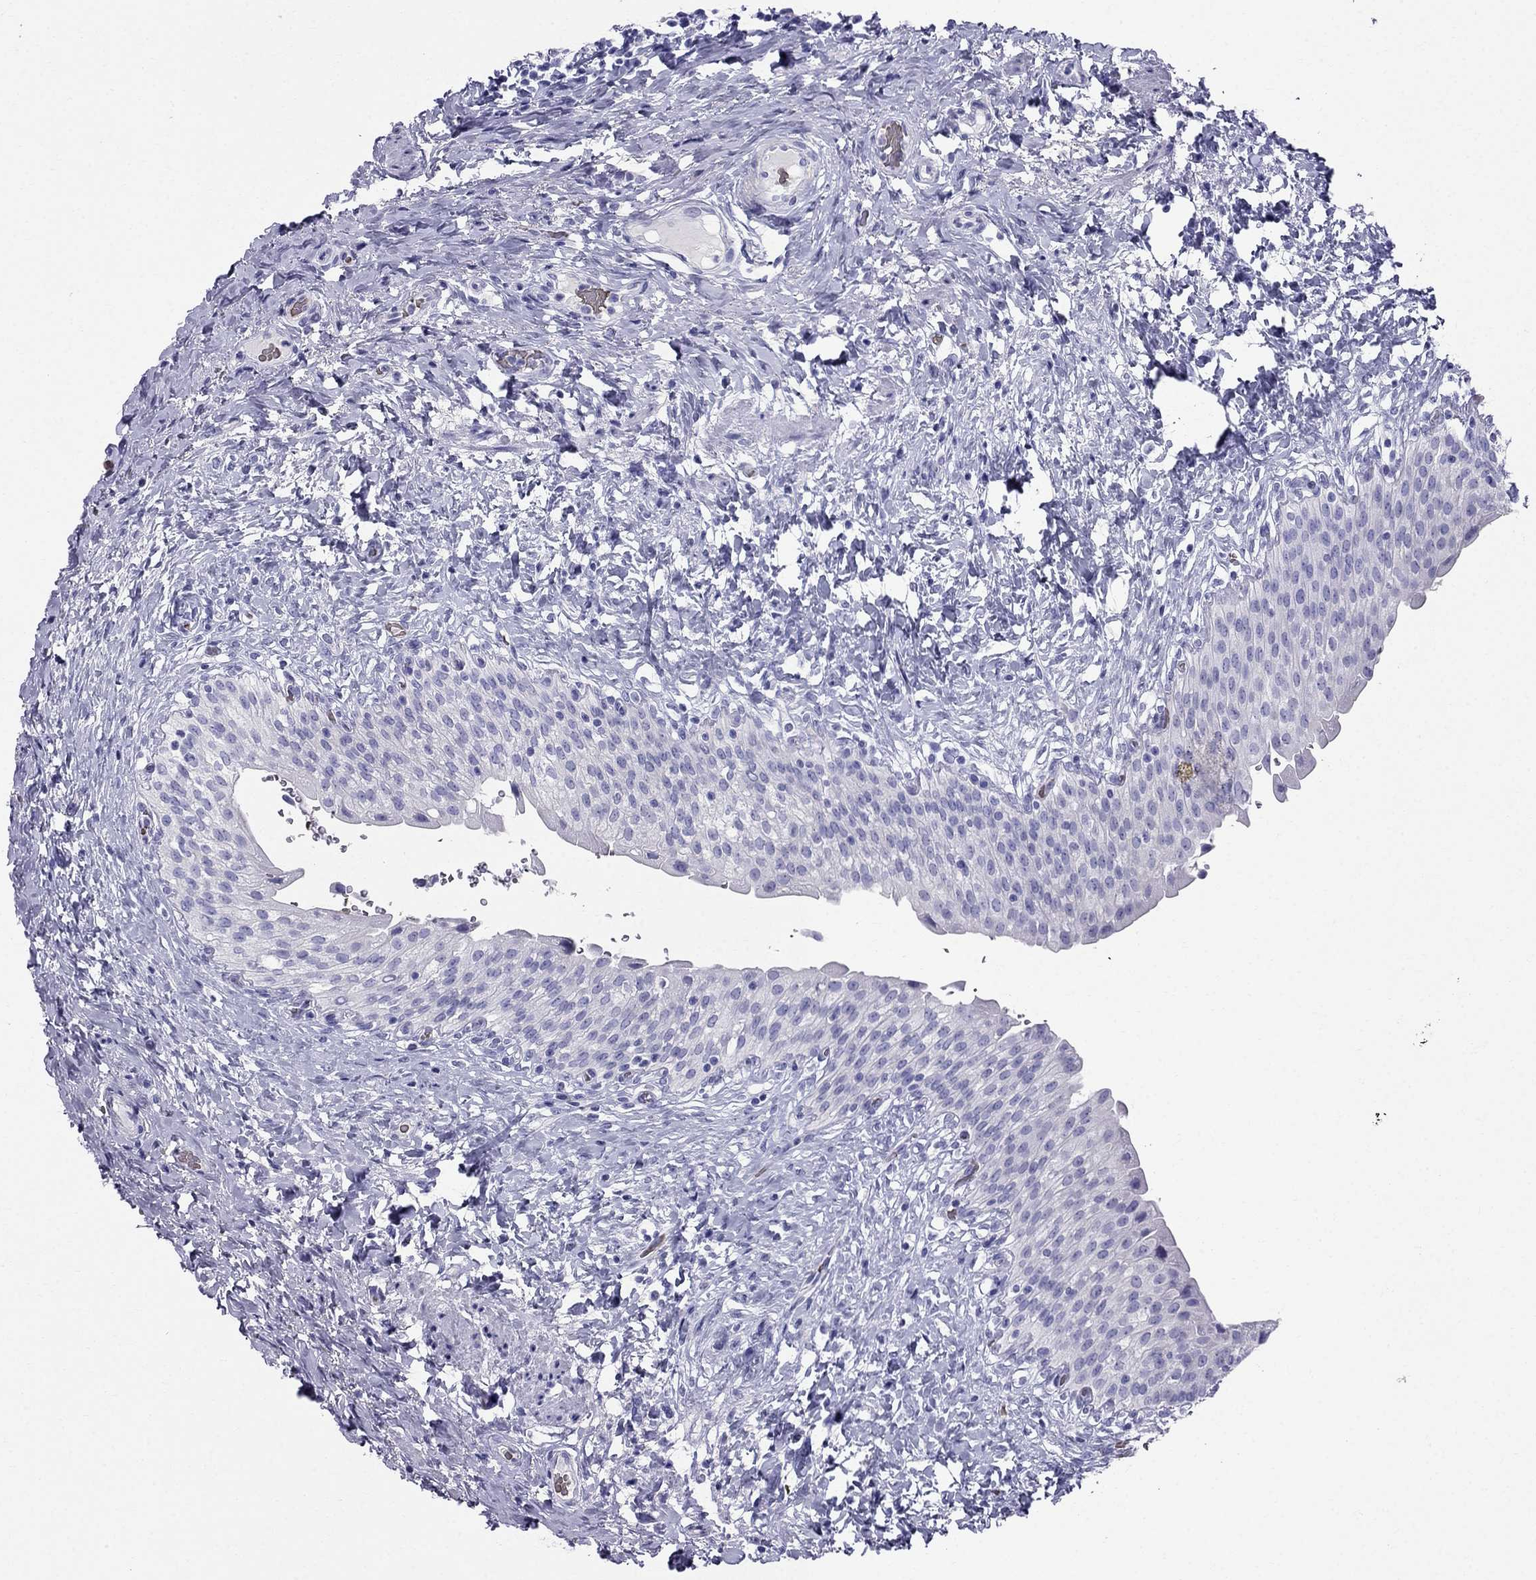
{"staining": {"intensity": "negative", "quantity": "none", "location": "none"}, "tissue": "urinary bladder", "cell_type": "Urothelial cells", "image_type": "normal", "snomed": [{"axis": "morphology", "description": "Normal tissue, NOS"}, {"axis": "morphology", "description": "Inflammation, NOS"}, {"axis": "topography", "description": "Urinary bladder"}], "caption": "High magnification brightfield microscopy of benign urinary bladder stained with DAB (3,3'-diaminobenzidine) (brown) and counterstained with hematoxylin (blue): urothelial cells show no significant positivity.", "gene": "DNAAF6", "patient": {"sex": "male", "age": 64}}